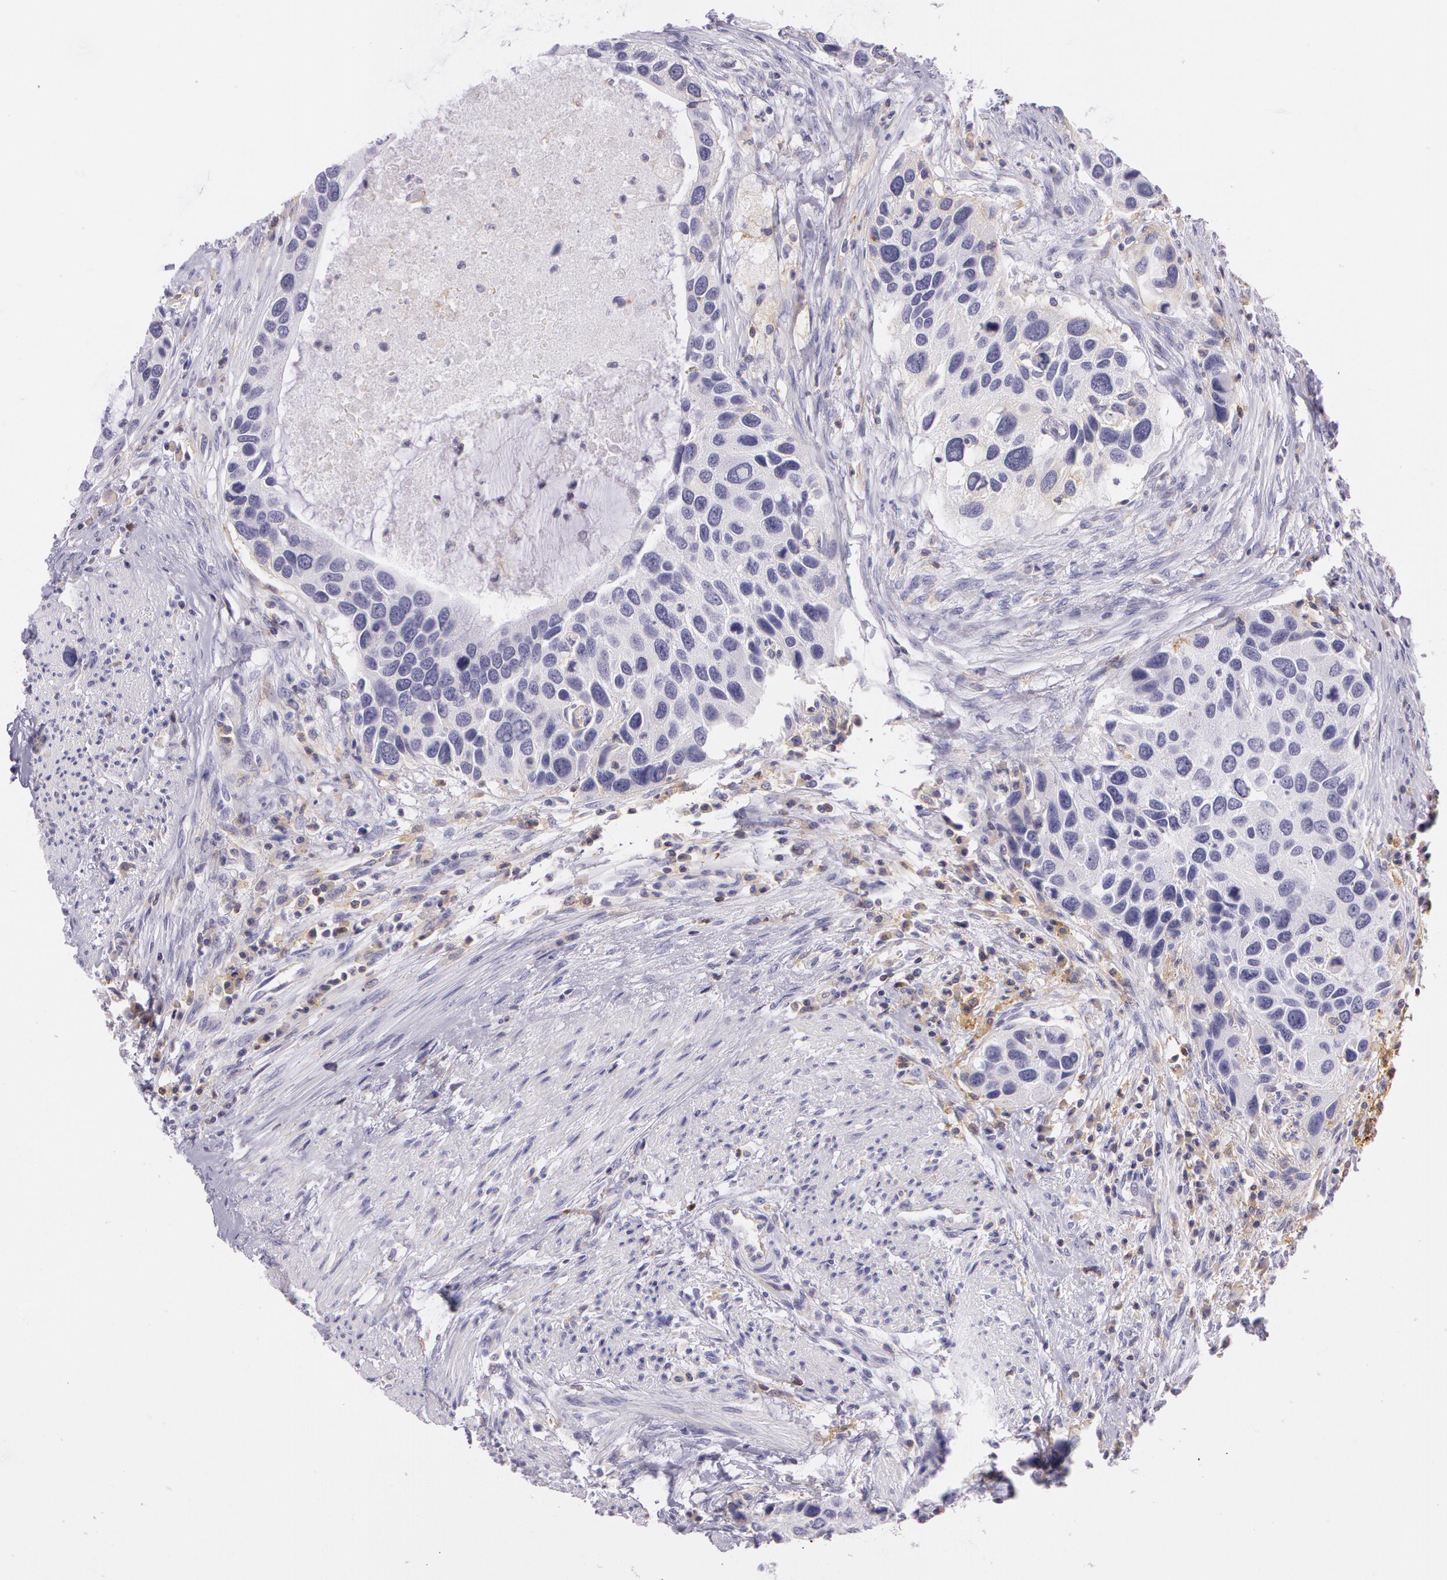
{"staining": {"intensity": "negative", "quantity": "none", "location": "none"}, "tissue": "urothelial cancer", "cell_type": "Tumor cells", "image_type": "cancer", "snomed": [{"axis": "morphology", "description": "Urothelial carcinoma, High grade"}, {"axis": "topography", "description": "Urinary bladder"}], "caption": "Tumor cells show no significant staining in urothelial carcinoma (high-grade). (Brightfield microscopy of DAB immunohistochemistry (IHC) at high magnification).", "gene": "LY75", "patient": {"sex": "male", "age": 66}}